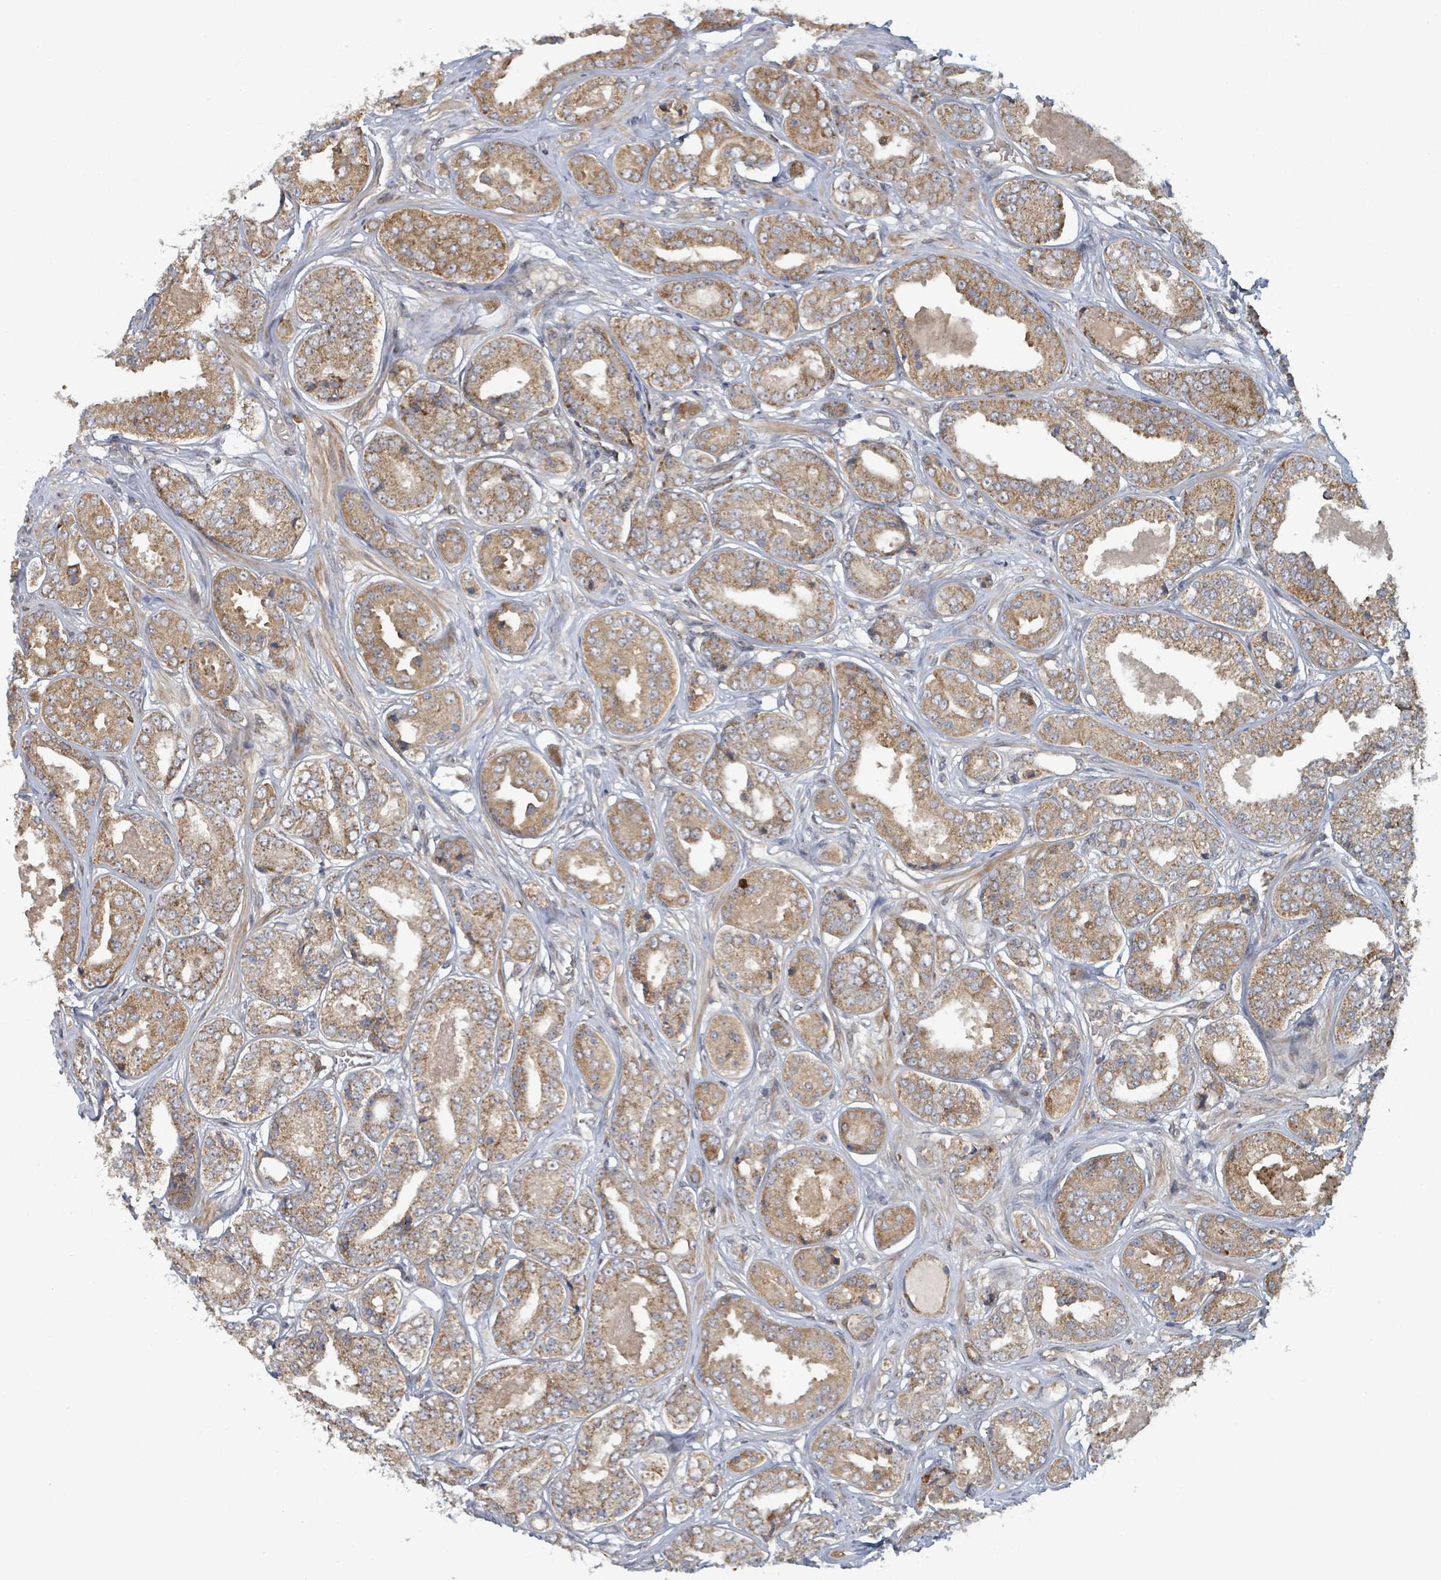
{"staining": {"intensity": "moderate", "quantity": ">75%", "location": "cytoplasmic/membranous"}, "tissue": "prostate cancer", "cell_type": "Tumor cells", "image_type": "cancer", "snomed": [{"axis": "morphology", "description": "Adenocarcinoma, High grade"}, {"axis": "topography", "description": "Prostate"}], "caption": "Protein expression analysis of prostate adenocarcinoma (high-grade) displays moderate cytoplasmic/membranous positivity in approximately >75% of tumor cells.", "gene": "HIVEP1", "patient": {"sex": "male", "age": 63}}